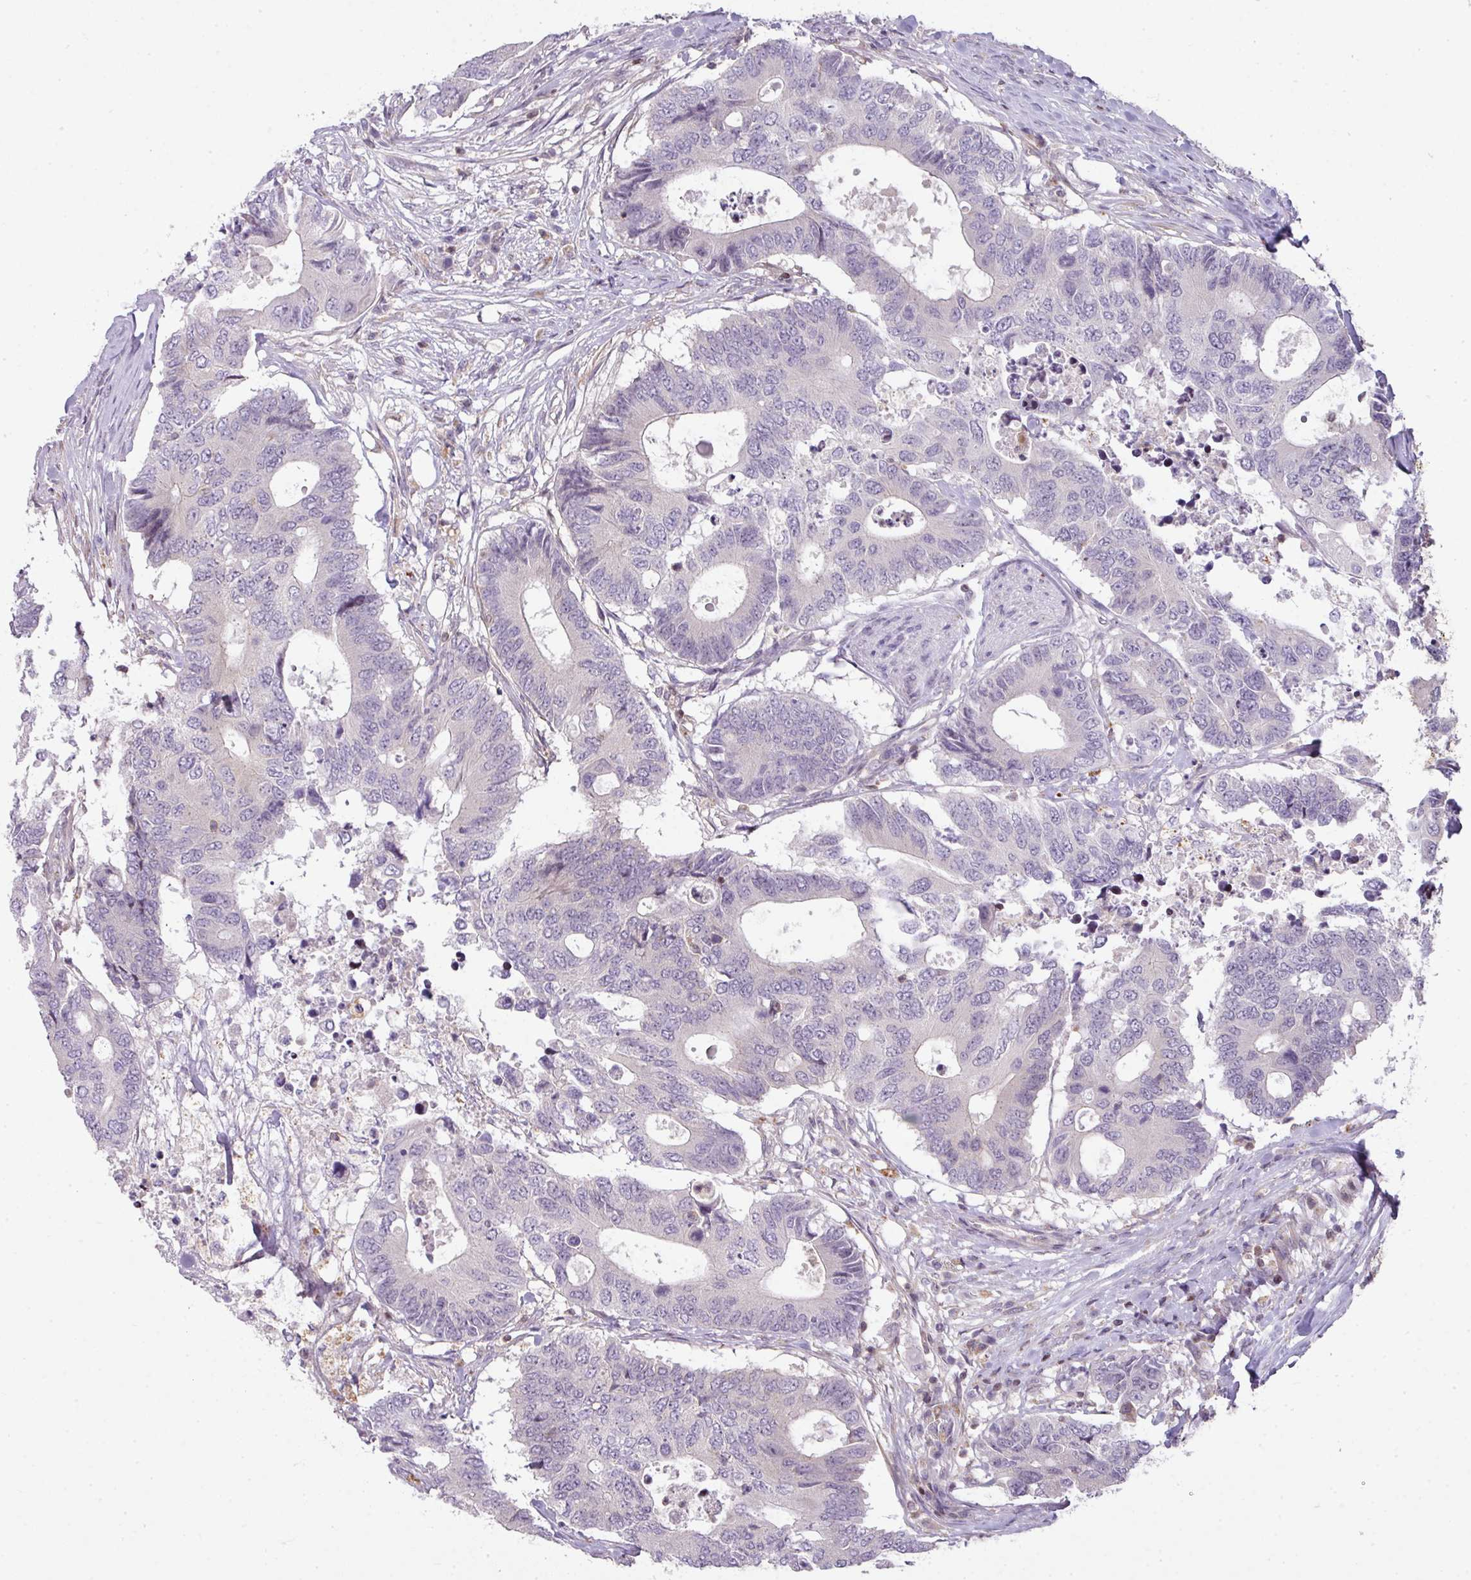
{"staining": {"intensity": "negative", "quantity": "none", "location": "none"}, "tissue": "colorectal cancer", "cell_type": "Tumor cells", "image_type": "cancer", "snomed": [{"axis": "morphology", "description": "Adenocarcinoma, NOS"}, {"axis": "topography", "description": "Colon"}], "caption": "Immunohistochemistry (IHC) of human adenocarcinoma (colorectal) reveals no expression in tumor cells.", "gene": "STAT5A", "patient": {"sex": "male", "age": 71}}